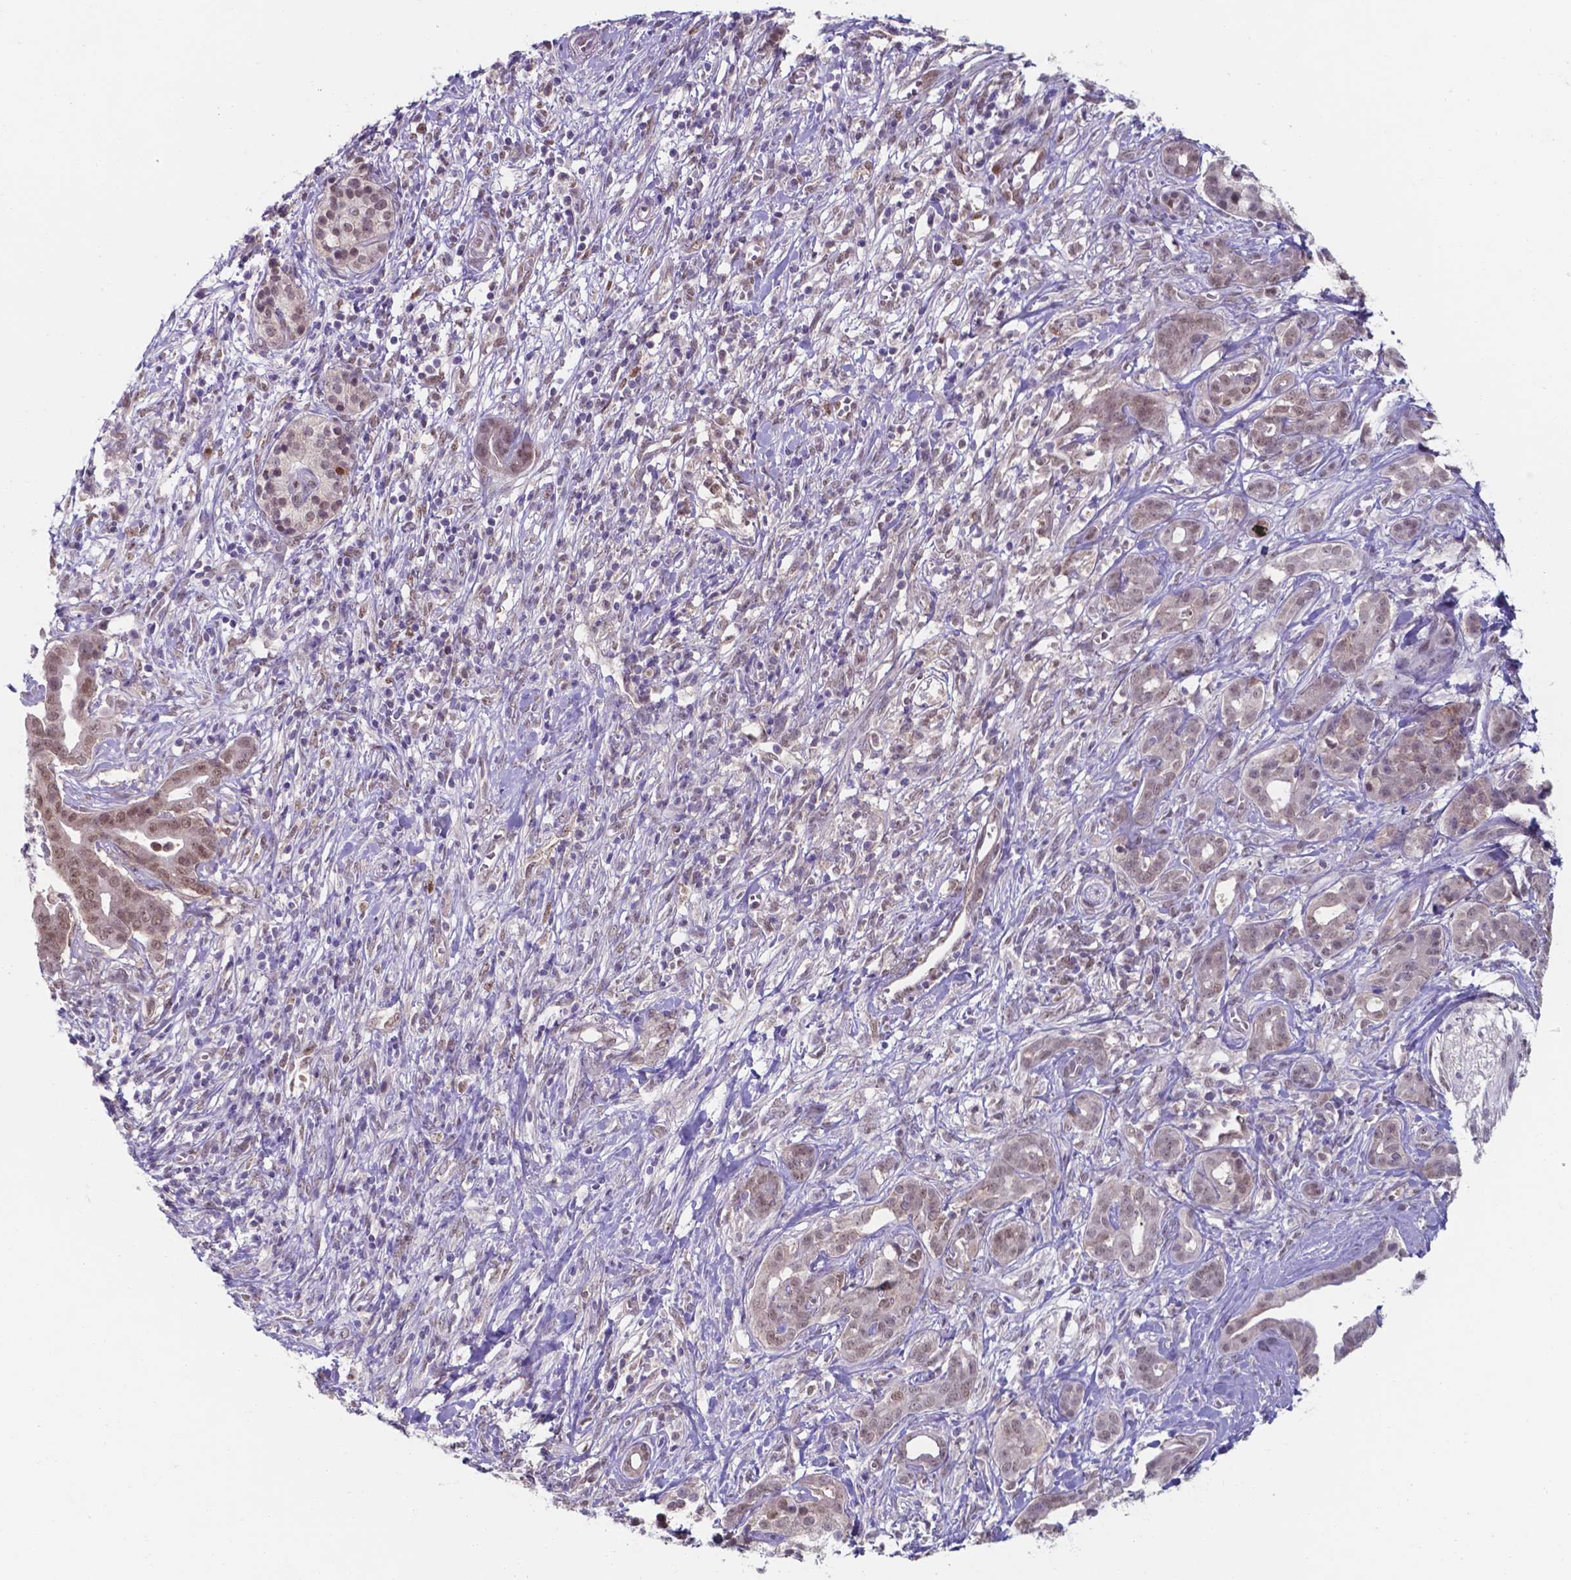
{"staining": {"intensity": "weak", "quantity": "25%-75%", "location": "cytoplasmic/membranous,nuclear"}, "tissue": "pancreatic cancer", "cell_type": "Tumor cells", "image_type": "cancer", "snomed": [{"axis": "morphology", "description": "Adenocarcinoma, NOS"}, {"axis": "topography", "description": "Pancreas"}], "caption": "Immunohistochemical staining of adenocarcinoma (pancreatic) reveals weak cytoplasmic/membranous and nuclear protein positivity in approximately 25%-75% of tumor cells.", "gene": "UBE2E2", "patient": {"sex": "male", "age": 61}}